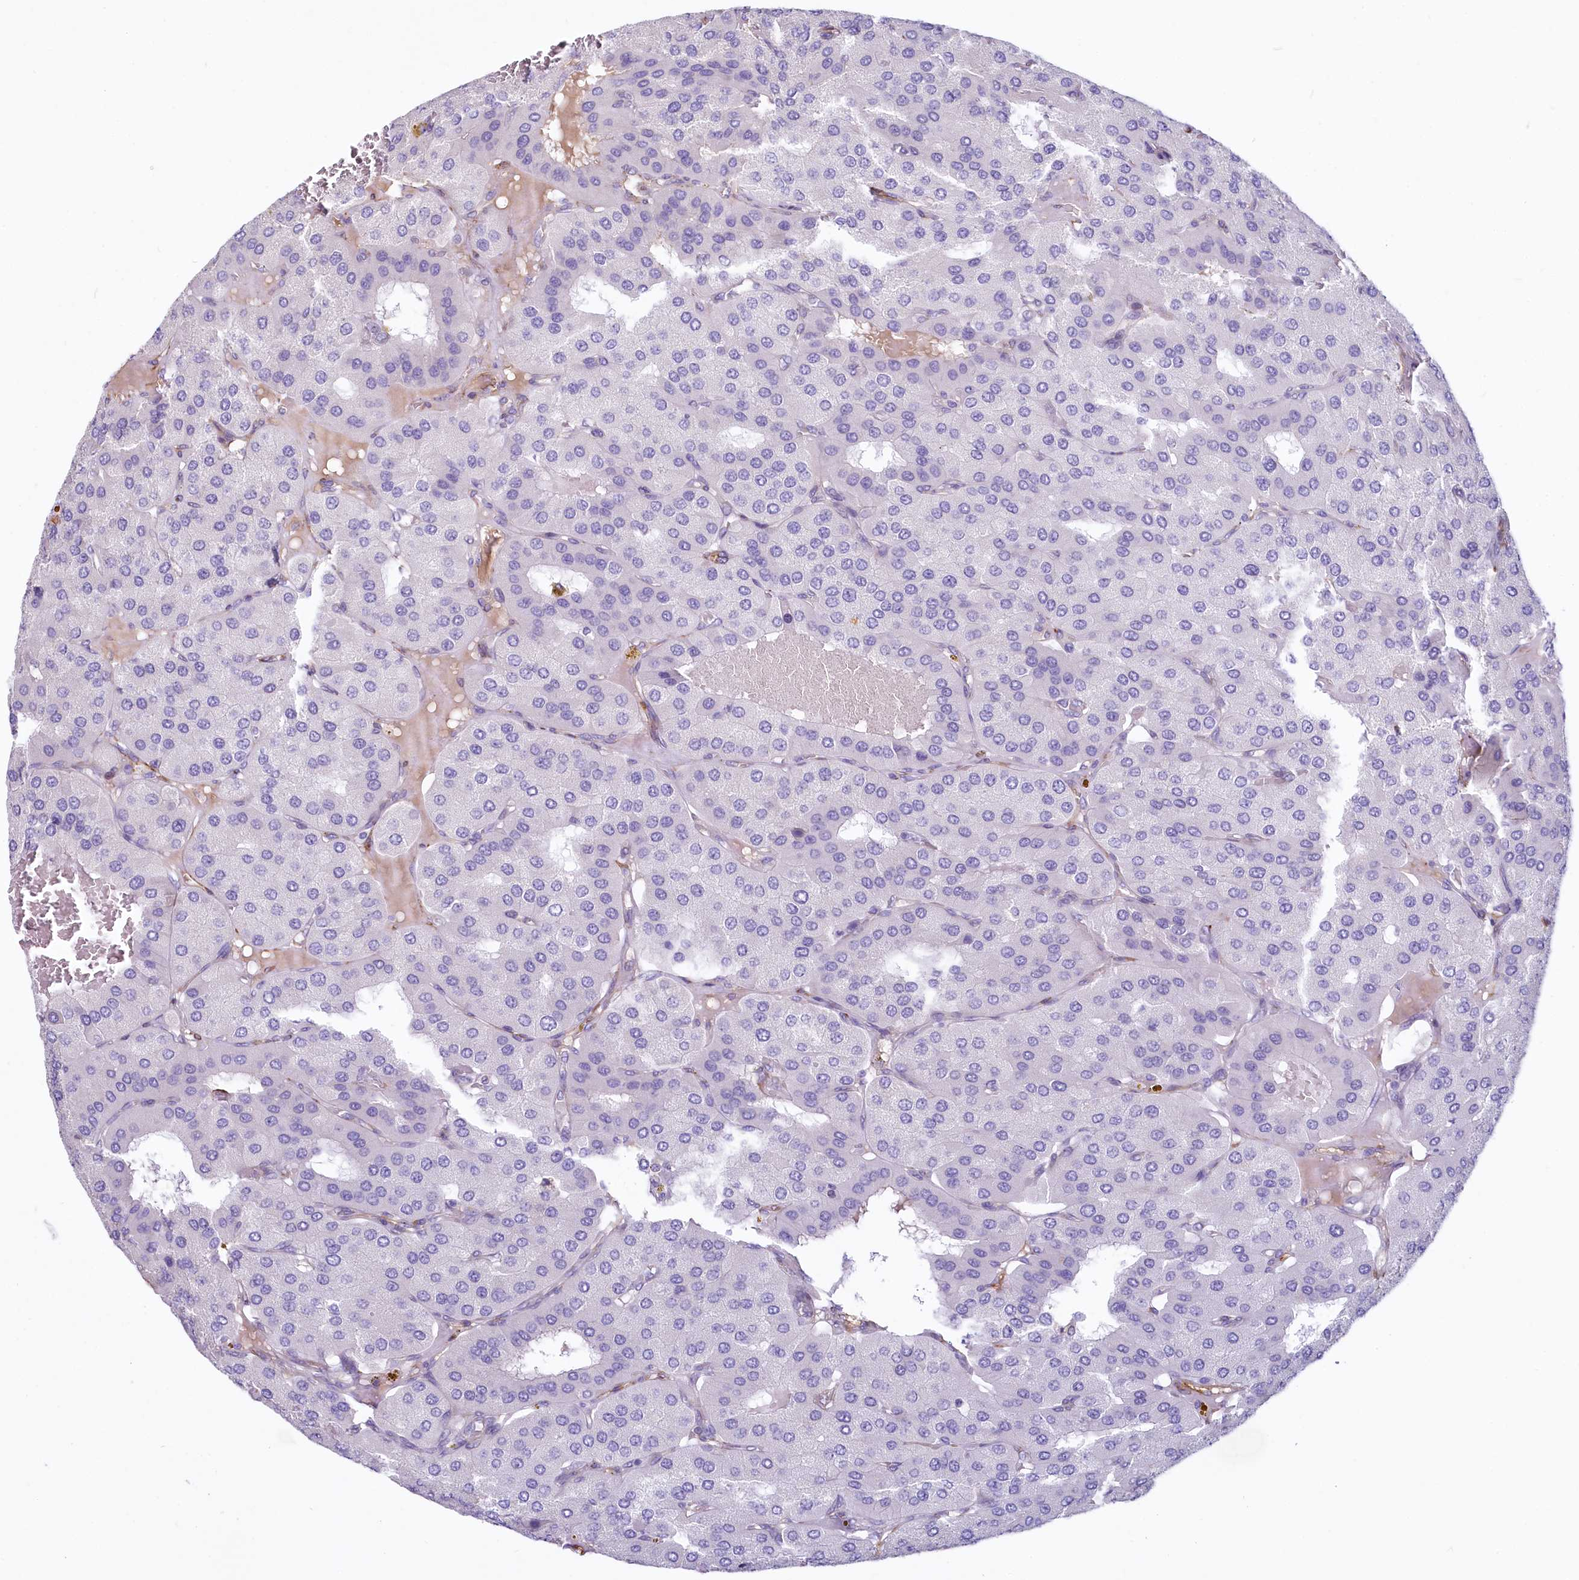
{"staining": {"intensity": "negative", "quantity": "none", "location": "none"}, "tissue": "parathyroid gland", "cell_type": "Glandular cells", "image_type": "normal", "snomed": [{"axis": "morphology", "description": "Normal tissue, NOS"}, {"axis": "morphology", "description": "Adenoma, NOS"}, {"axis": "topography", "description": "Parathyroid gland"}], "caption": "Immunohistochemical staining of normal parathyroid gland demonstrates no significant expression in glandular cells.", "gene": "PROCR", "patient": {"sex": "female", "age": 86}}